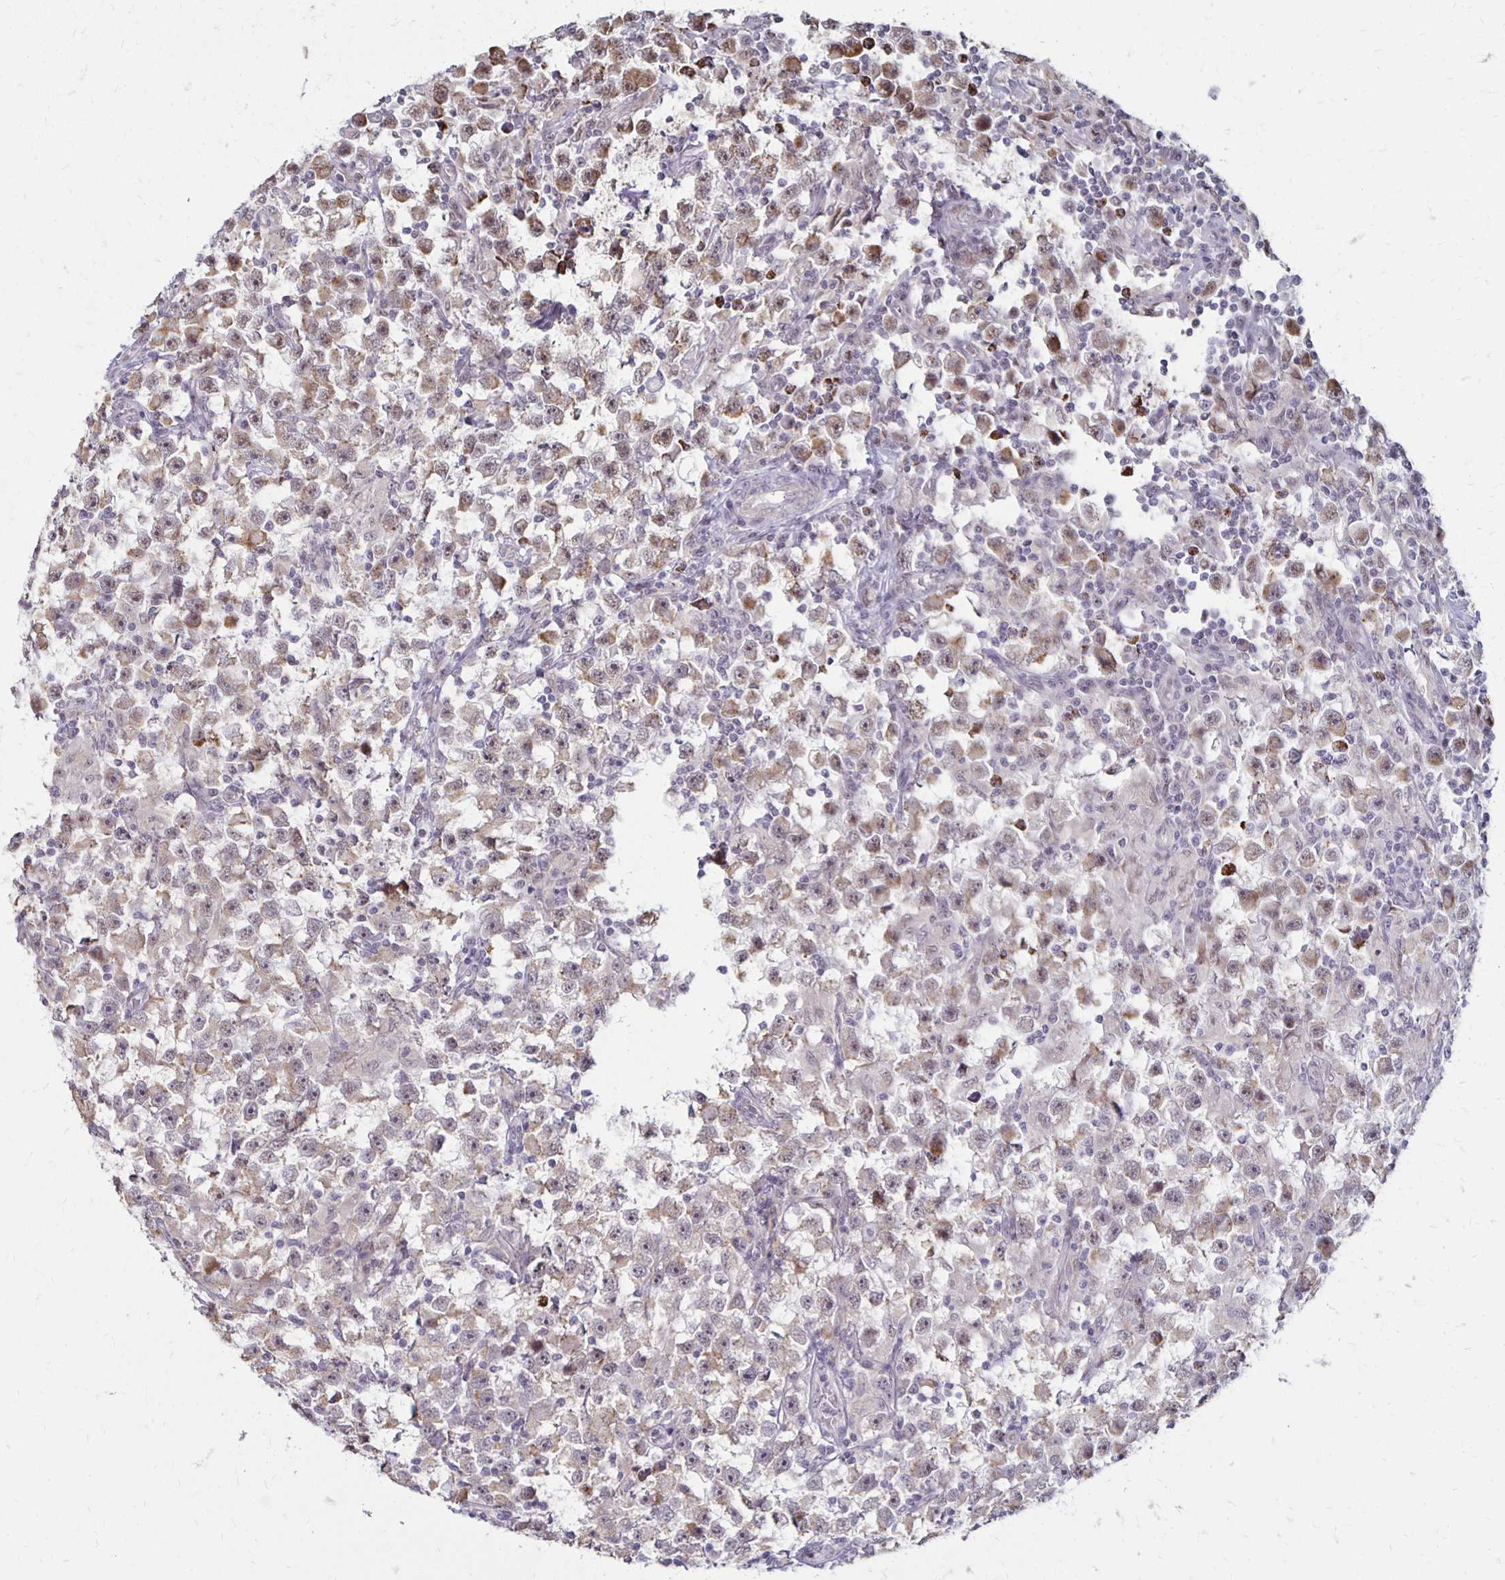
{"staining": {"intensity": "weak", "quantity": ">75%", "location": "cytoplasmic/membranous"}, "tissue": "testis cancer", "cell_type": "Tumor cells", "image_type": "cancer", "snomed": [{"axis": "morphology", "description": "Seminoma, NOS"}, {"axis": "topography", "description": "Testis"}], "caption": "Protein staining of testis seminoma tissue reveals weak cytoplasmic/membranous expression in approximately >75% of tumor cells.", "gene": "DAGLA", "patient": {"sex": "male", "age": 33}}